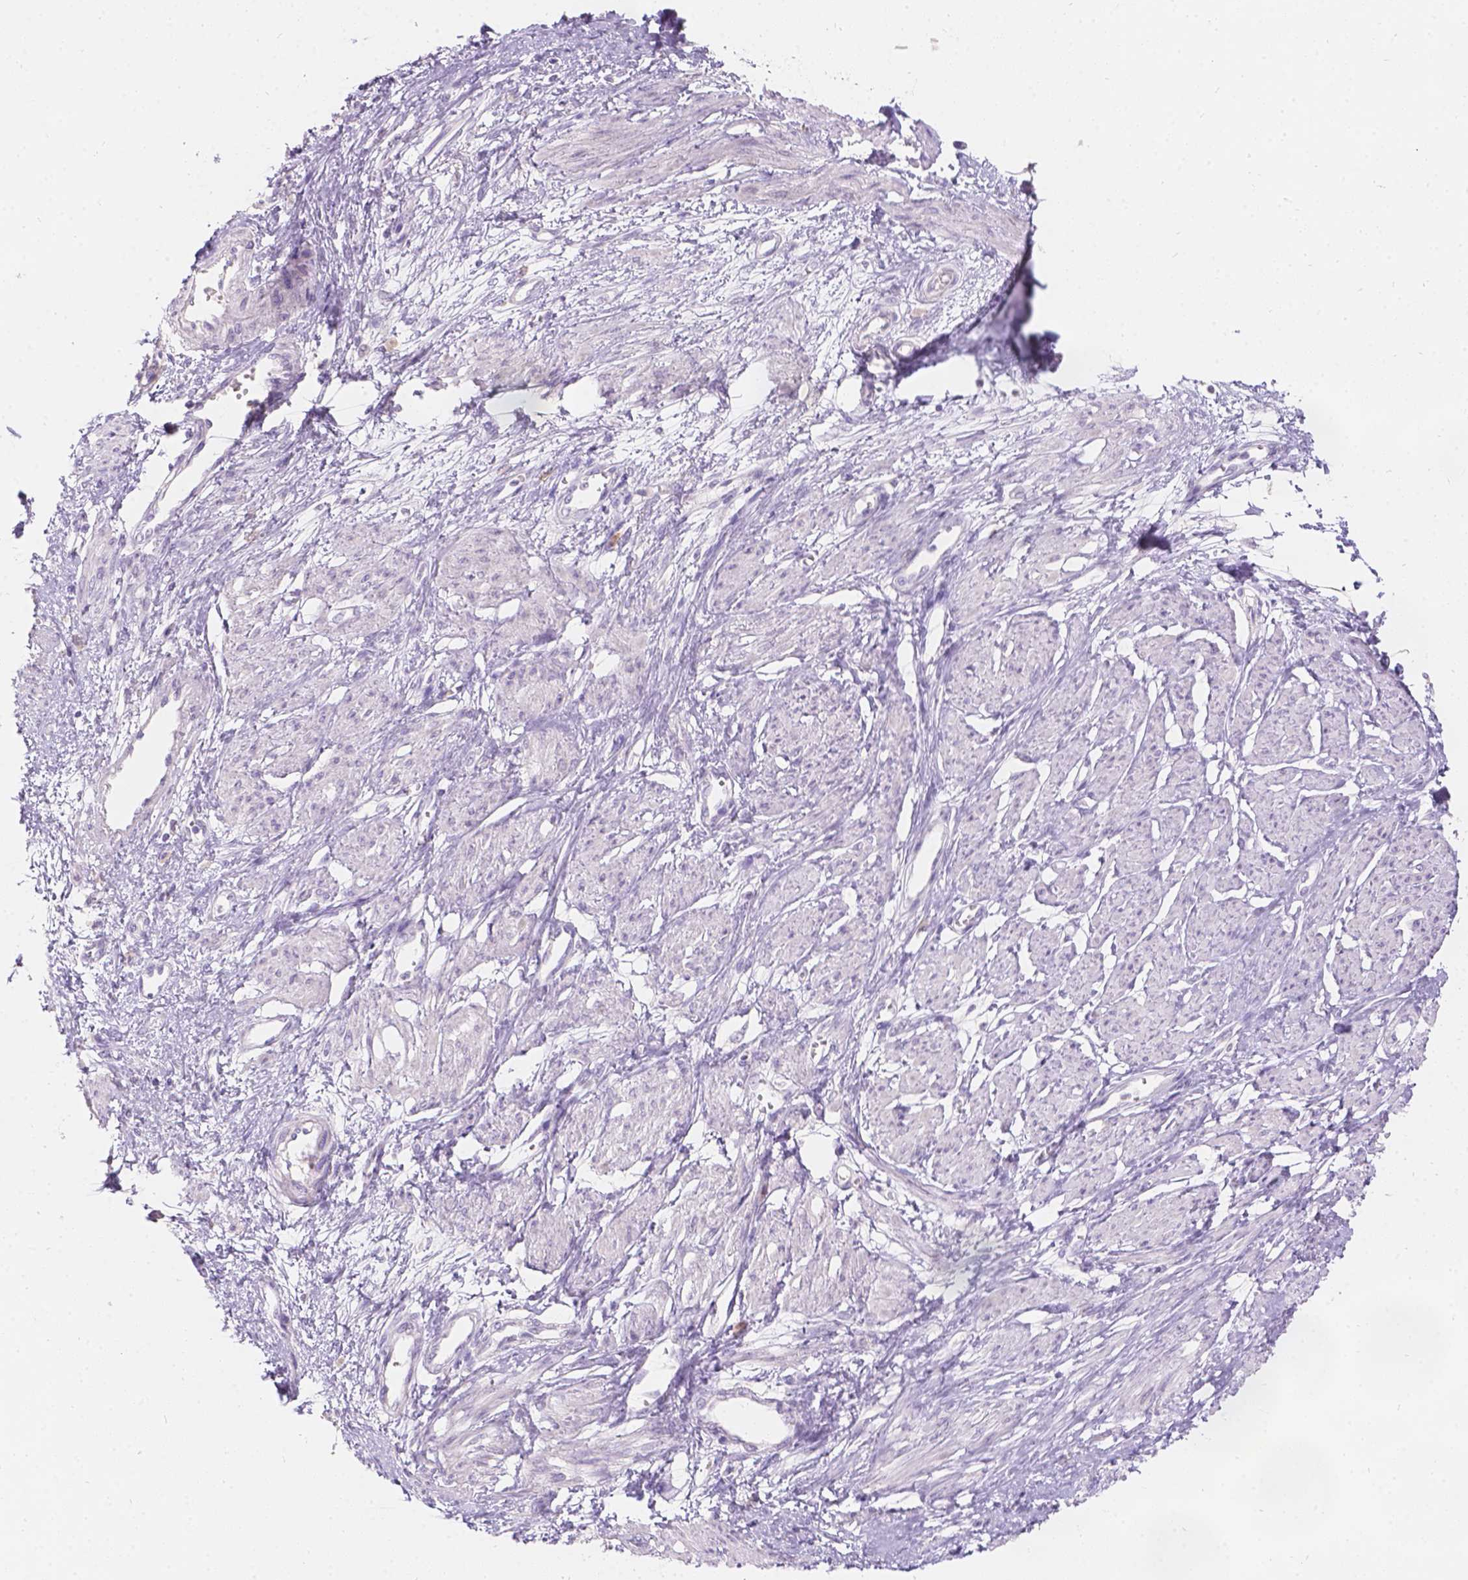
{"staining": {"intensity": "negative", "quantity": "none", "location": "none"}, "tissue": "smooth muscle", "cell_type": "Smooth muscle cells", "image_type": "normal", "snomed": [{"axis": "morphology", "description": "Normal tissue, NOS"}, {"axis": "topography", "description": "Smooth muscle"}, {"axis": "topography", "description": "Uterus"}], "caption": "High magnification brightfield microscopy of normal smooth muscle stained with DAB (brown) and counterstained with hematoxylin (blue): smooth muscle cells show no significant staining.", "gene": "HTN3", "patient": {"sex": "female", "age": 39}}